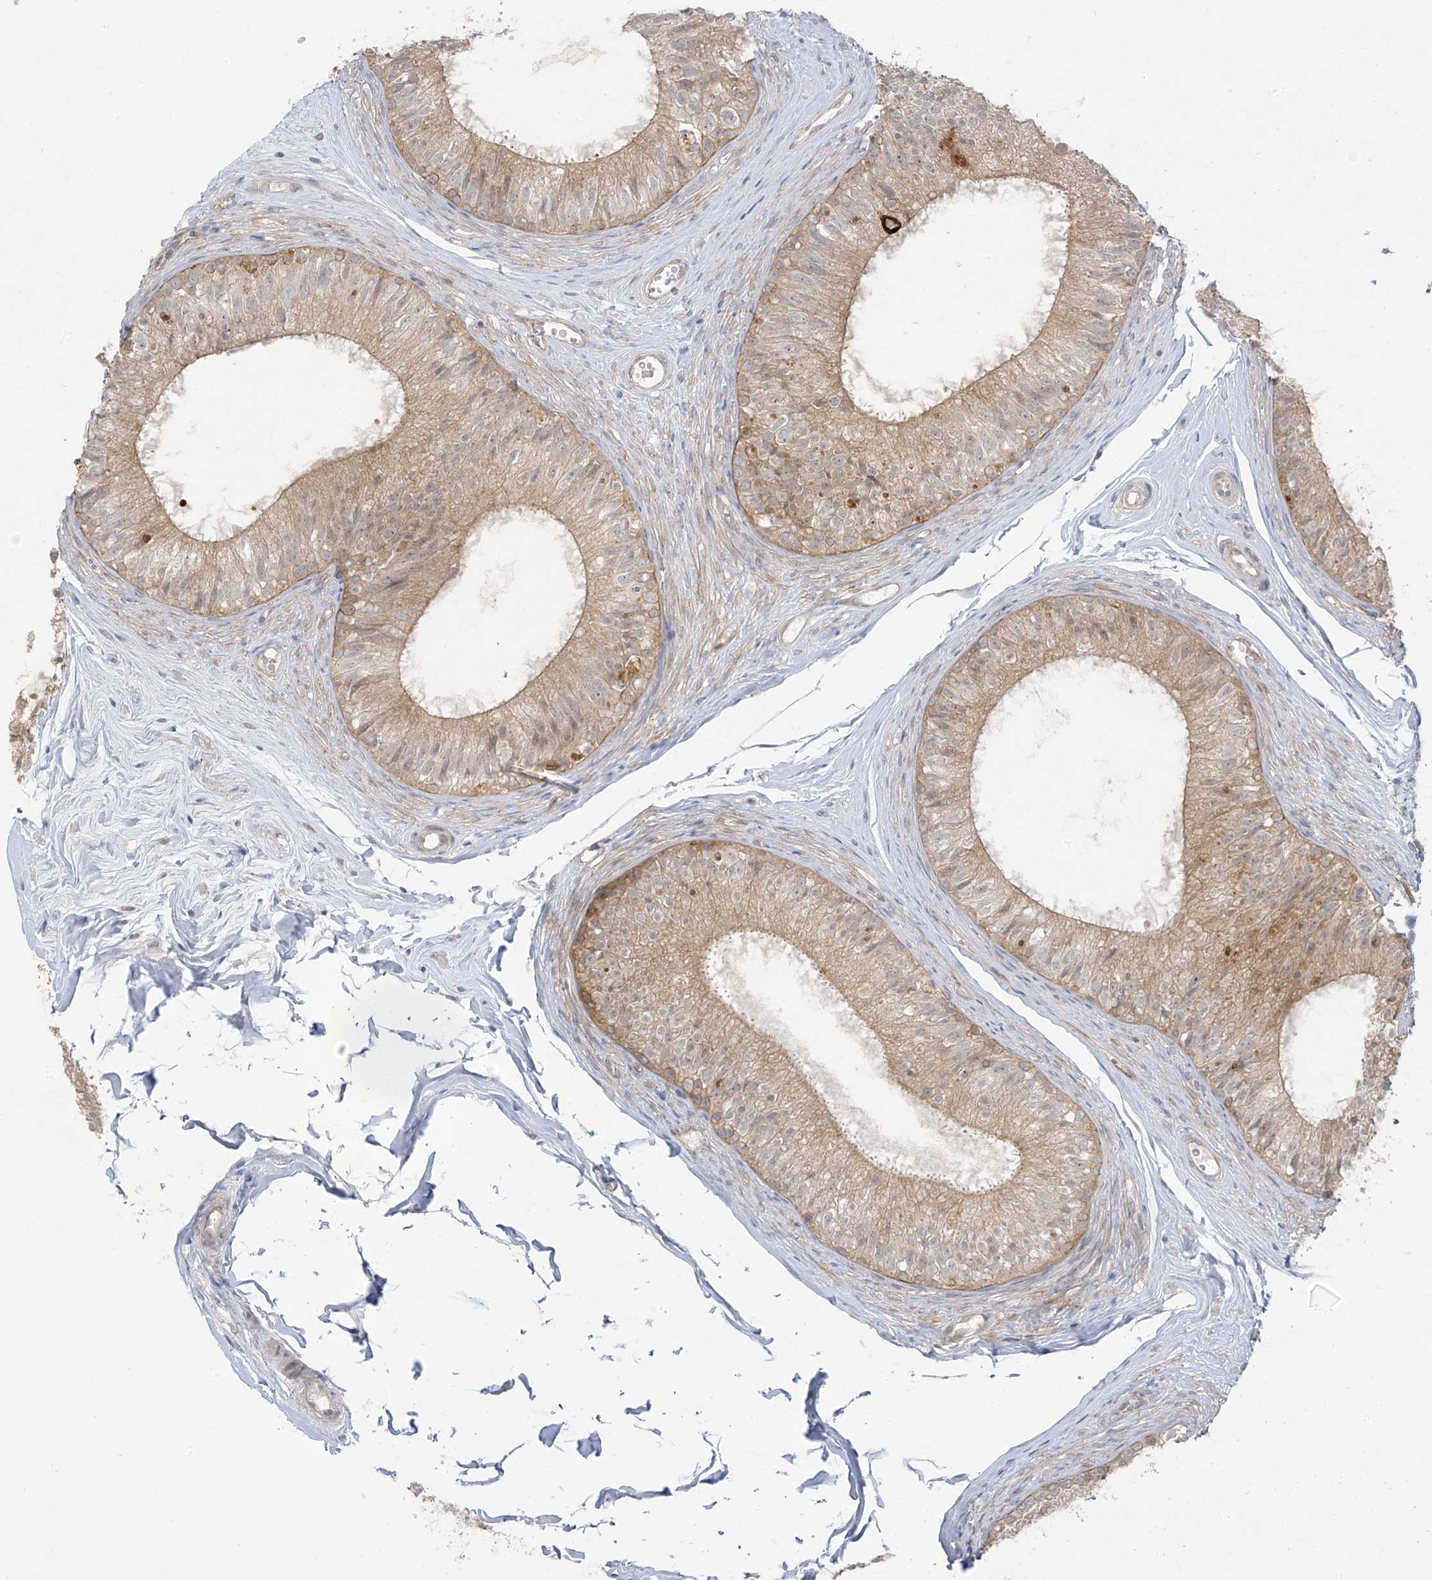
{"staining": {"intensity": "moderate", "quantity": ">75%", "location": "cytoplasmic/membranous"}, "tissue": "epididymis", "cell_type": "Glandular cells", "image_type": "normal", "snomed": [{"axis": "morphology", "description": "Normal tissue, NOS"}, {"axis": "morphology", "description": "Seminoma in situ"}, {"axis": "topography", "description": "Testis"}, {"axis": "topography", "description": "Epididymis"}], "caption": "Brown immunohistochemical staining in benign human epididymis demonstrates moderate cytoplasmic/membranous staining in approximately >75% of glandular cells.", "gene": "EIPR1", "patient": {"sex": "male", "age": 28}}